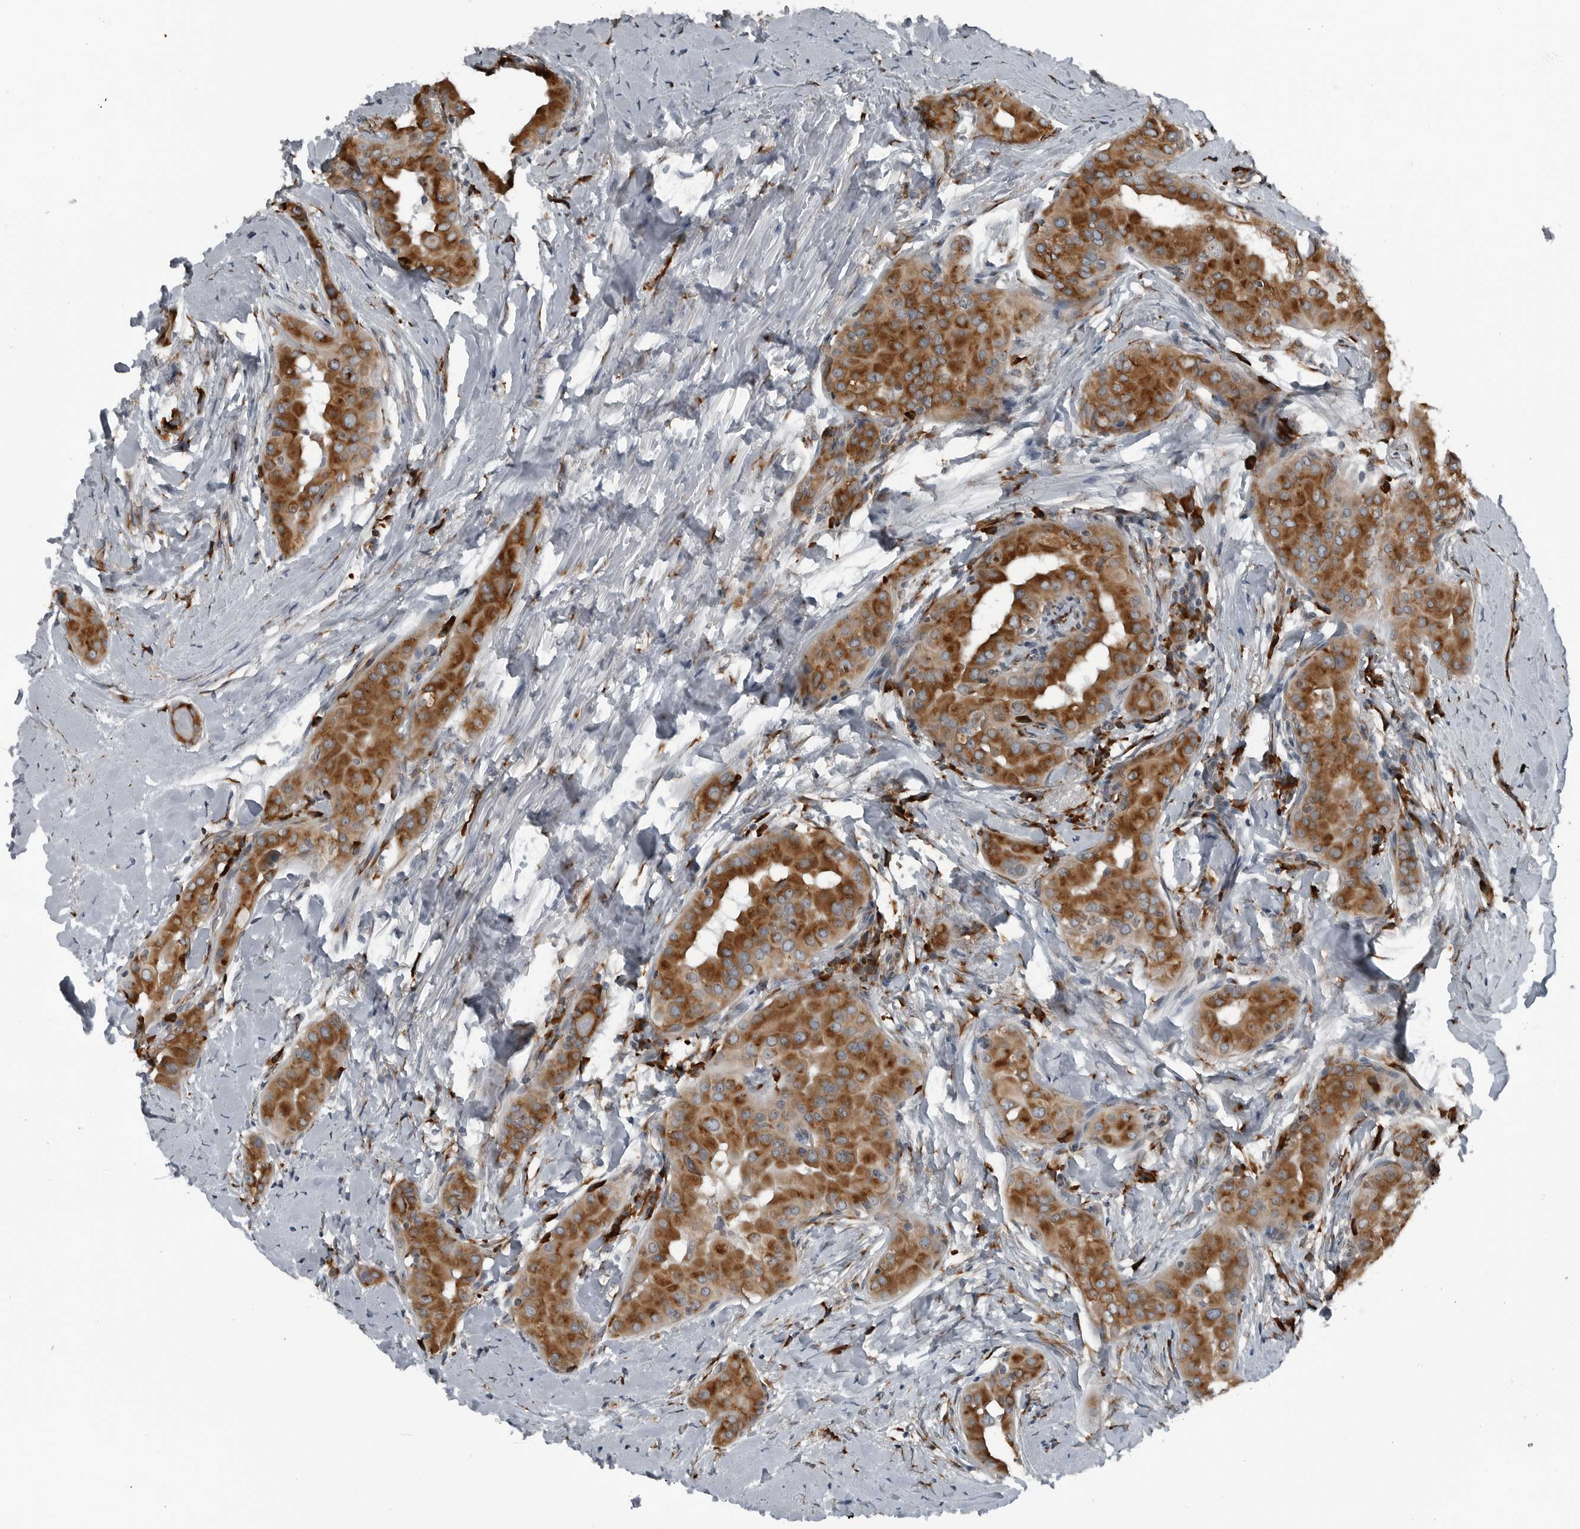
{"staining": {"intensity": "moderate", "quantity": ">75%", "location": "cytoplasmic/membranous"}, "tissue": "thyroid cancer", "cell_type": "Tumor cells", "image_type": "cancer", "snomed": [{"axis": "morphology", "description": "Papillary adenocarcinoma, NOS"}, {"axis": "topography", "description": "Thyroid gland"}], "caption": "Immunohistochemical staining of thyroid cancer exhibits medium levels of moderate cytoplasmic/membranous protein positivity in approximately >75% of tumor cells. The protein of interest is stained brown, and the nuclei are stained in blue (DAB (3,3'-diaminobenzidine) IHC with brightfield microscopy, high magnification).", "gene": "CEP85", "patient": {"sex": "male", "age": 33}}